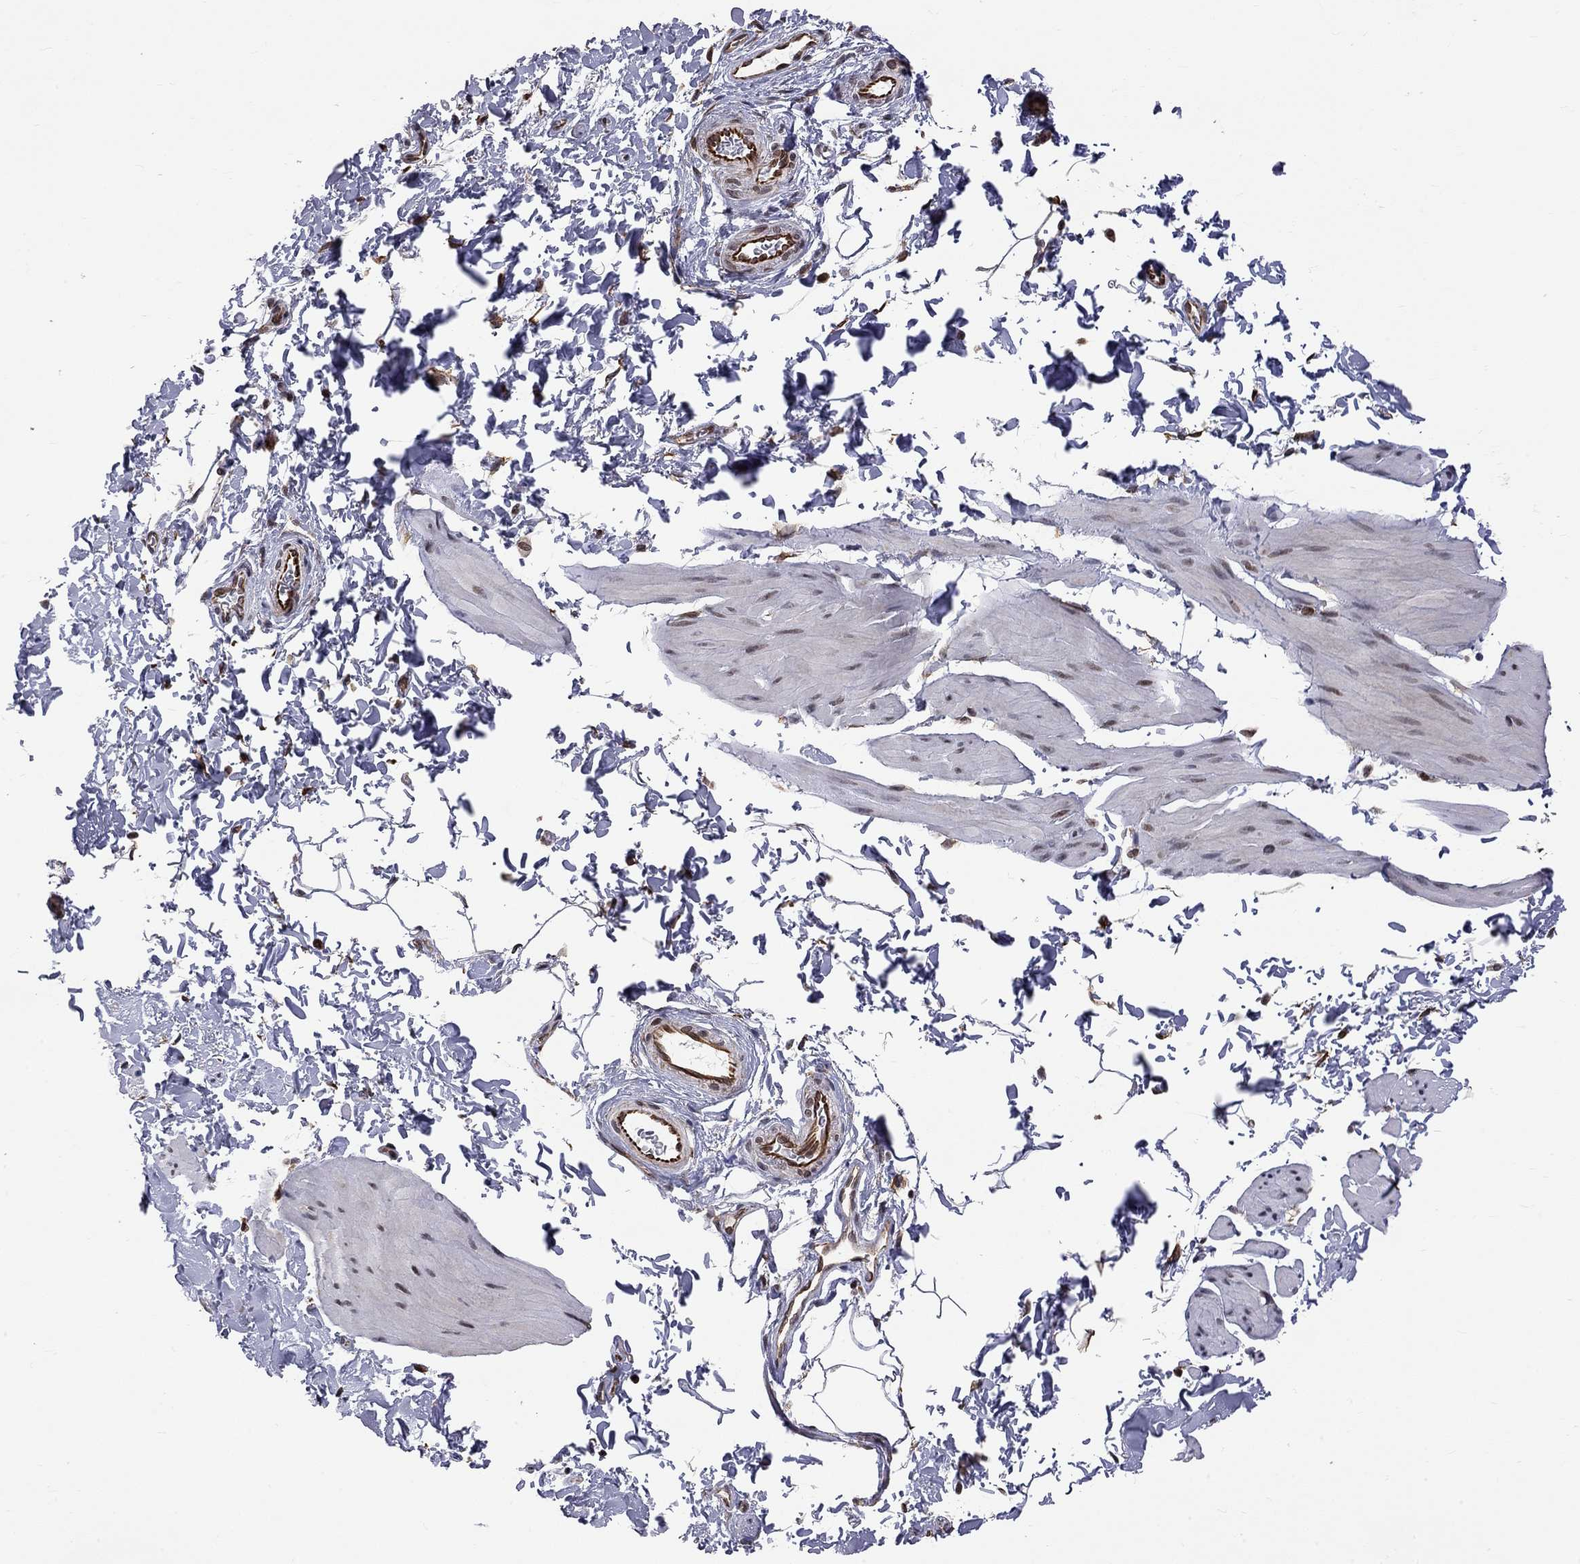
{"staining": {"intensity": "negative", "quantity": "none", "location": "none"}, "tissue": "smooth muscle", "cell_type": "Smooth muscle cells", "image_type": "normal", "snomed": [{"axis": "morphology", "description": "Normal tissue, NOS"}, {"axis": "topography", "description": "Adipose tissue"}, {"axis": "topography", "description": "Smooth muscle"}, {"axis": "topography", "description": "Peripheral nerve tissue"}], "caption": "Smooth muscle cells are negative for brown protein staining in unremarkable smooth muscle. (DAB (3,3'-diaminobenzidine) IHC with hematoxylin counter stain).", "gene": "MTNR1B", "patient": {"sex": "male", "age": 83}}